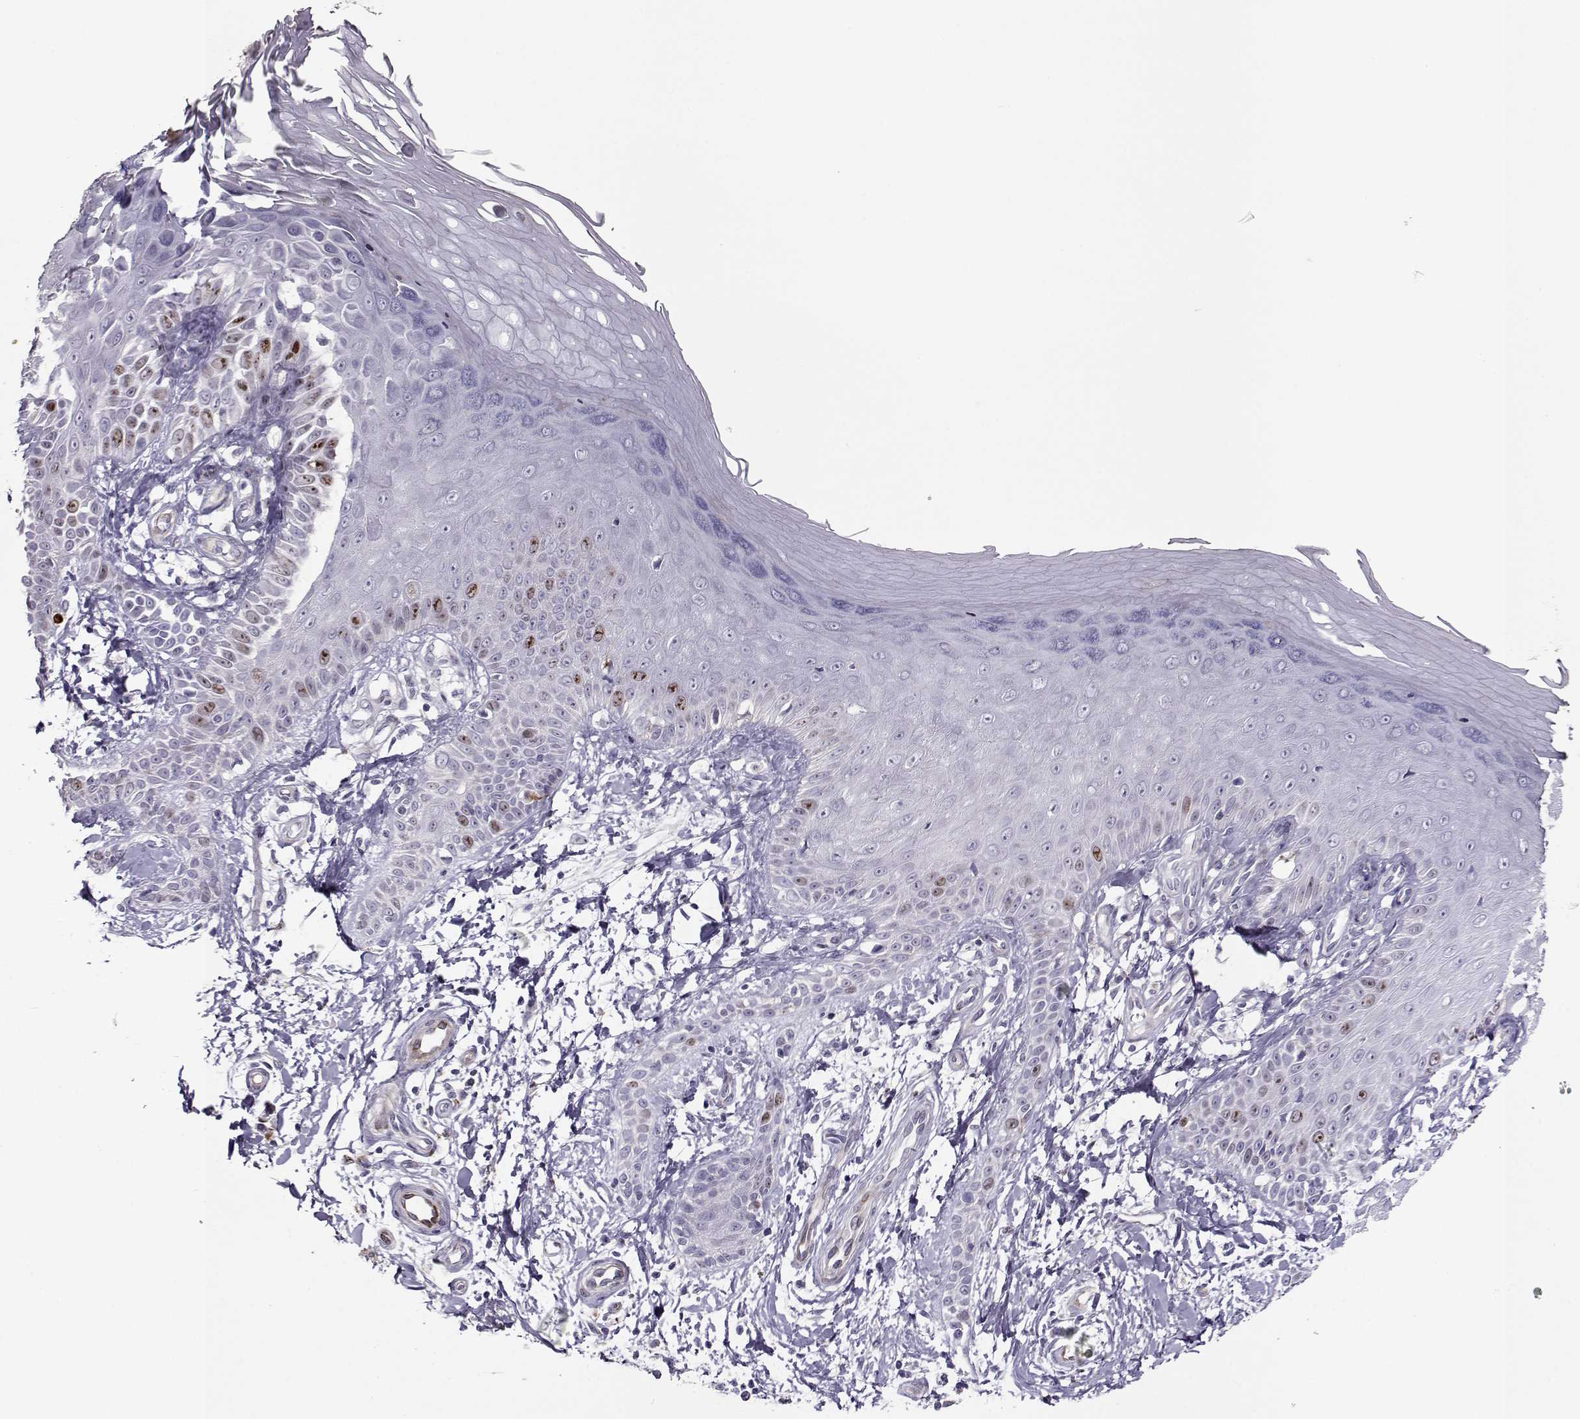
{"staining": {"intensity": "negative", "quantity": "none", "location": "none"}, "tissue": "skin", "cell_type": "Fibroblasts", "image_type": "normal", "snomed": [{"axis": "morphology", "description": "Normal tissue, NOS"}, {"axis": "morphology", "description": "Inflammation, NOS"}, {"axis": "morphology", "description": "Fibrosis, NOS"}, {"axis": "topography", "description": "Skin"}], "caption": "Micrograph shows no significant protein positivity in fibroblasts of normal skin. (DAB immunohistochemistry (IHC) with hematoxylin counter stain).", "gene": "NPW", "patient": {"sex": "male", "age": 71}}